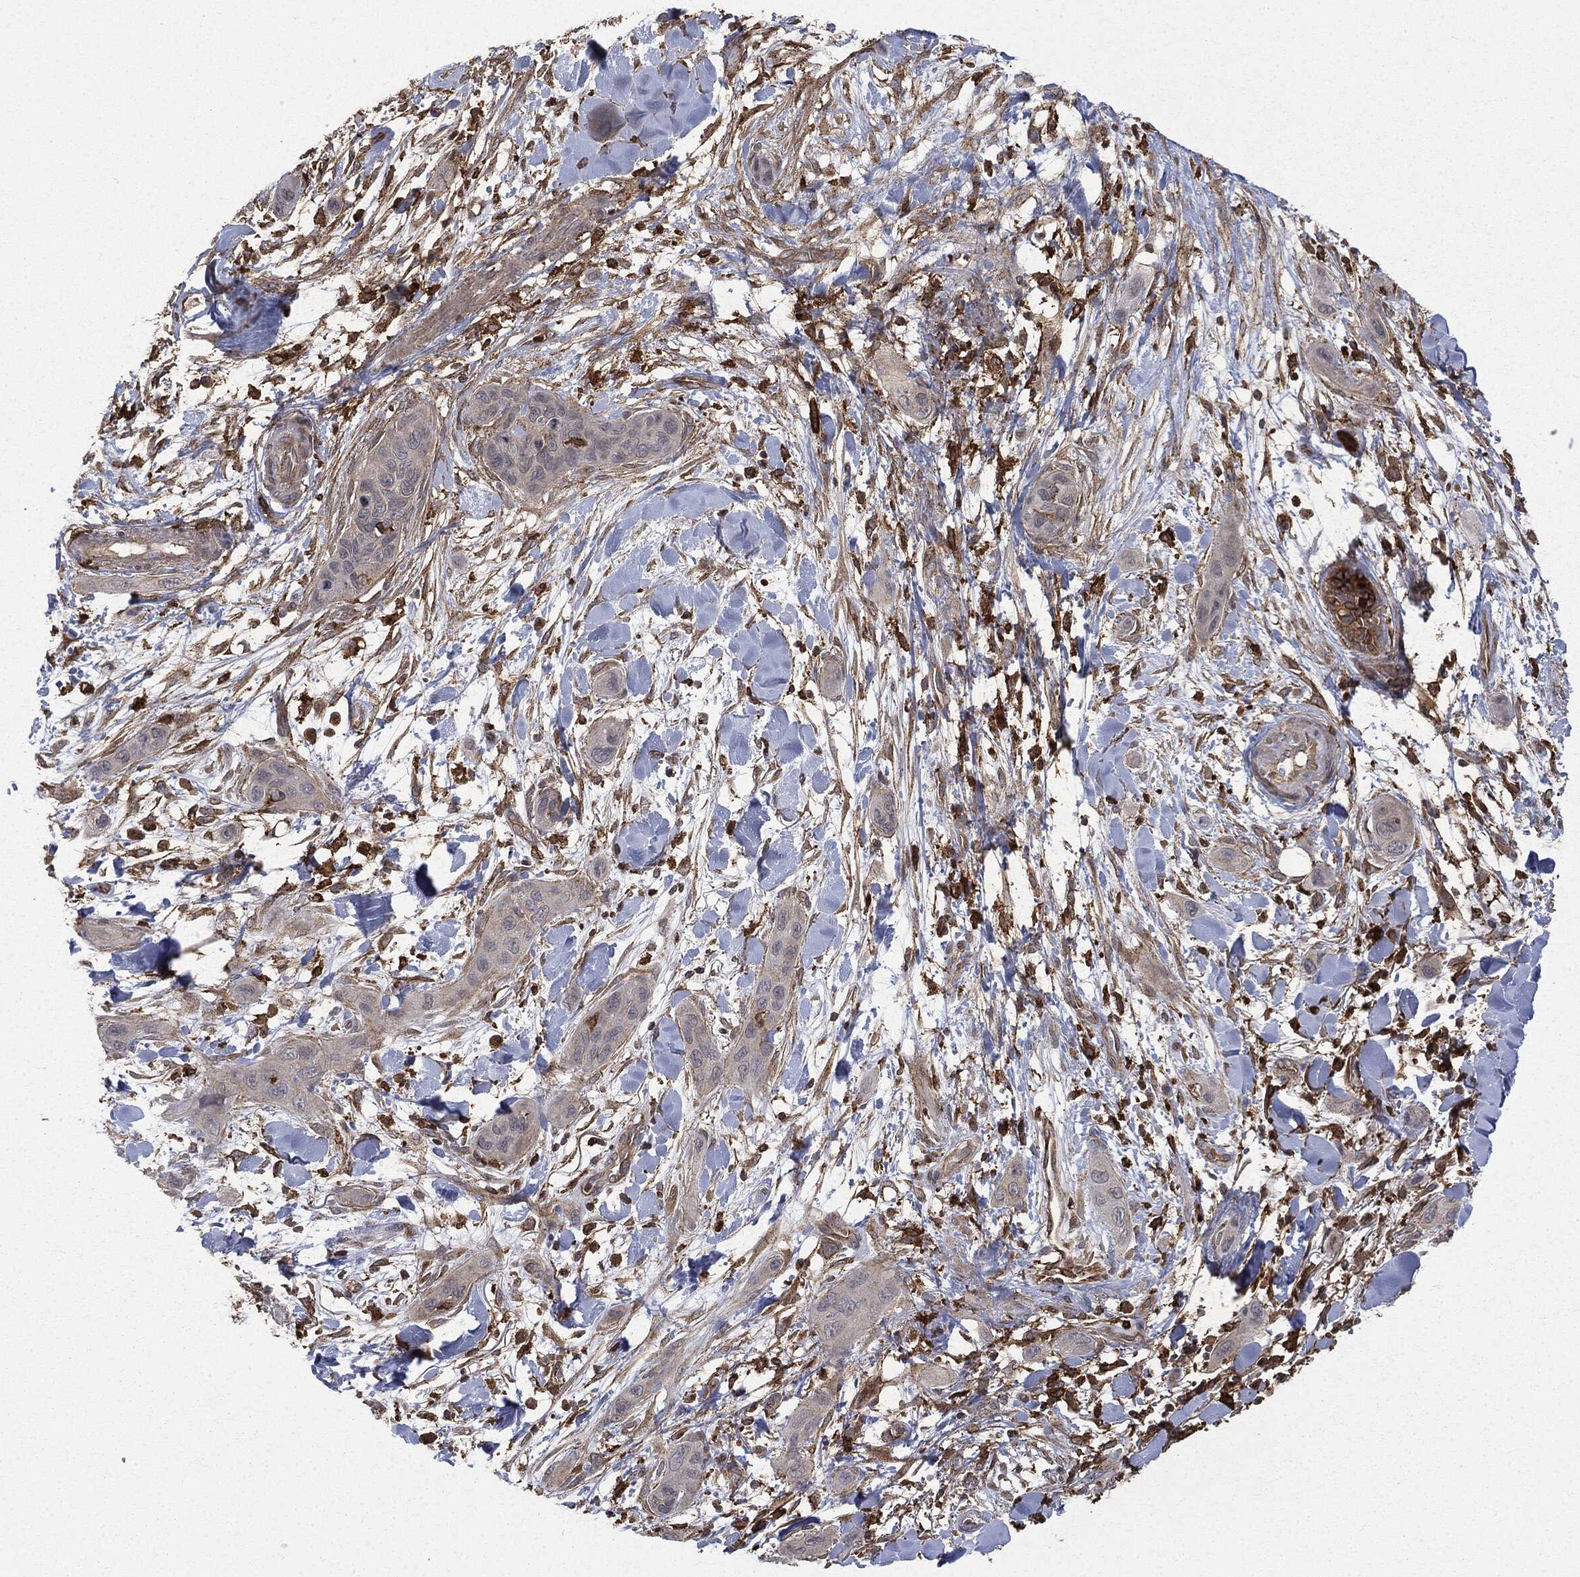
{"staining": {"intensity": "weak", "quantity": "25%-75%", "location": "cytoplasmic/membranous"}, "tissue": "skin cancer", "cell_type": "Tumor cells", "image_type": "cancer", "snomed": [{"axis": "morphology", "description": "Squamous cell carcinoma, NOS"}, {"axis": "topography", "description": "Skin"}], "caption": "Weak cytoplasmic/membranous expression is appreciated in approximately 25%-75% of tumor cells in skin squamous cell carcinoma.", "gene": "SNX5", "patient": {"sex": "male", "age": 78}}